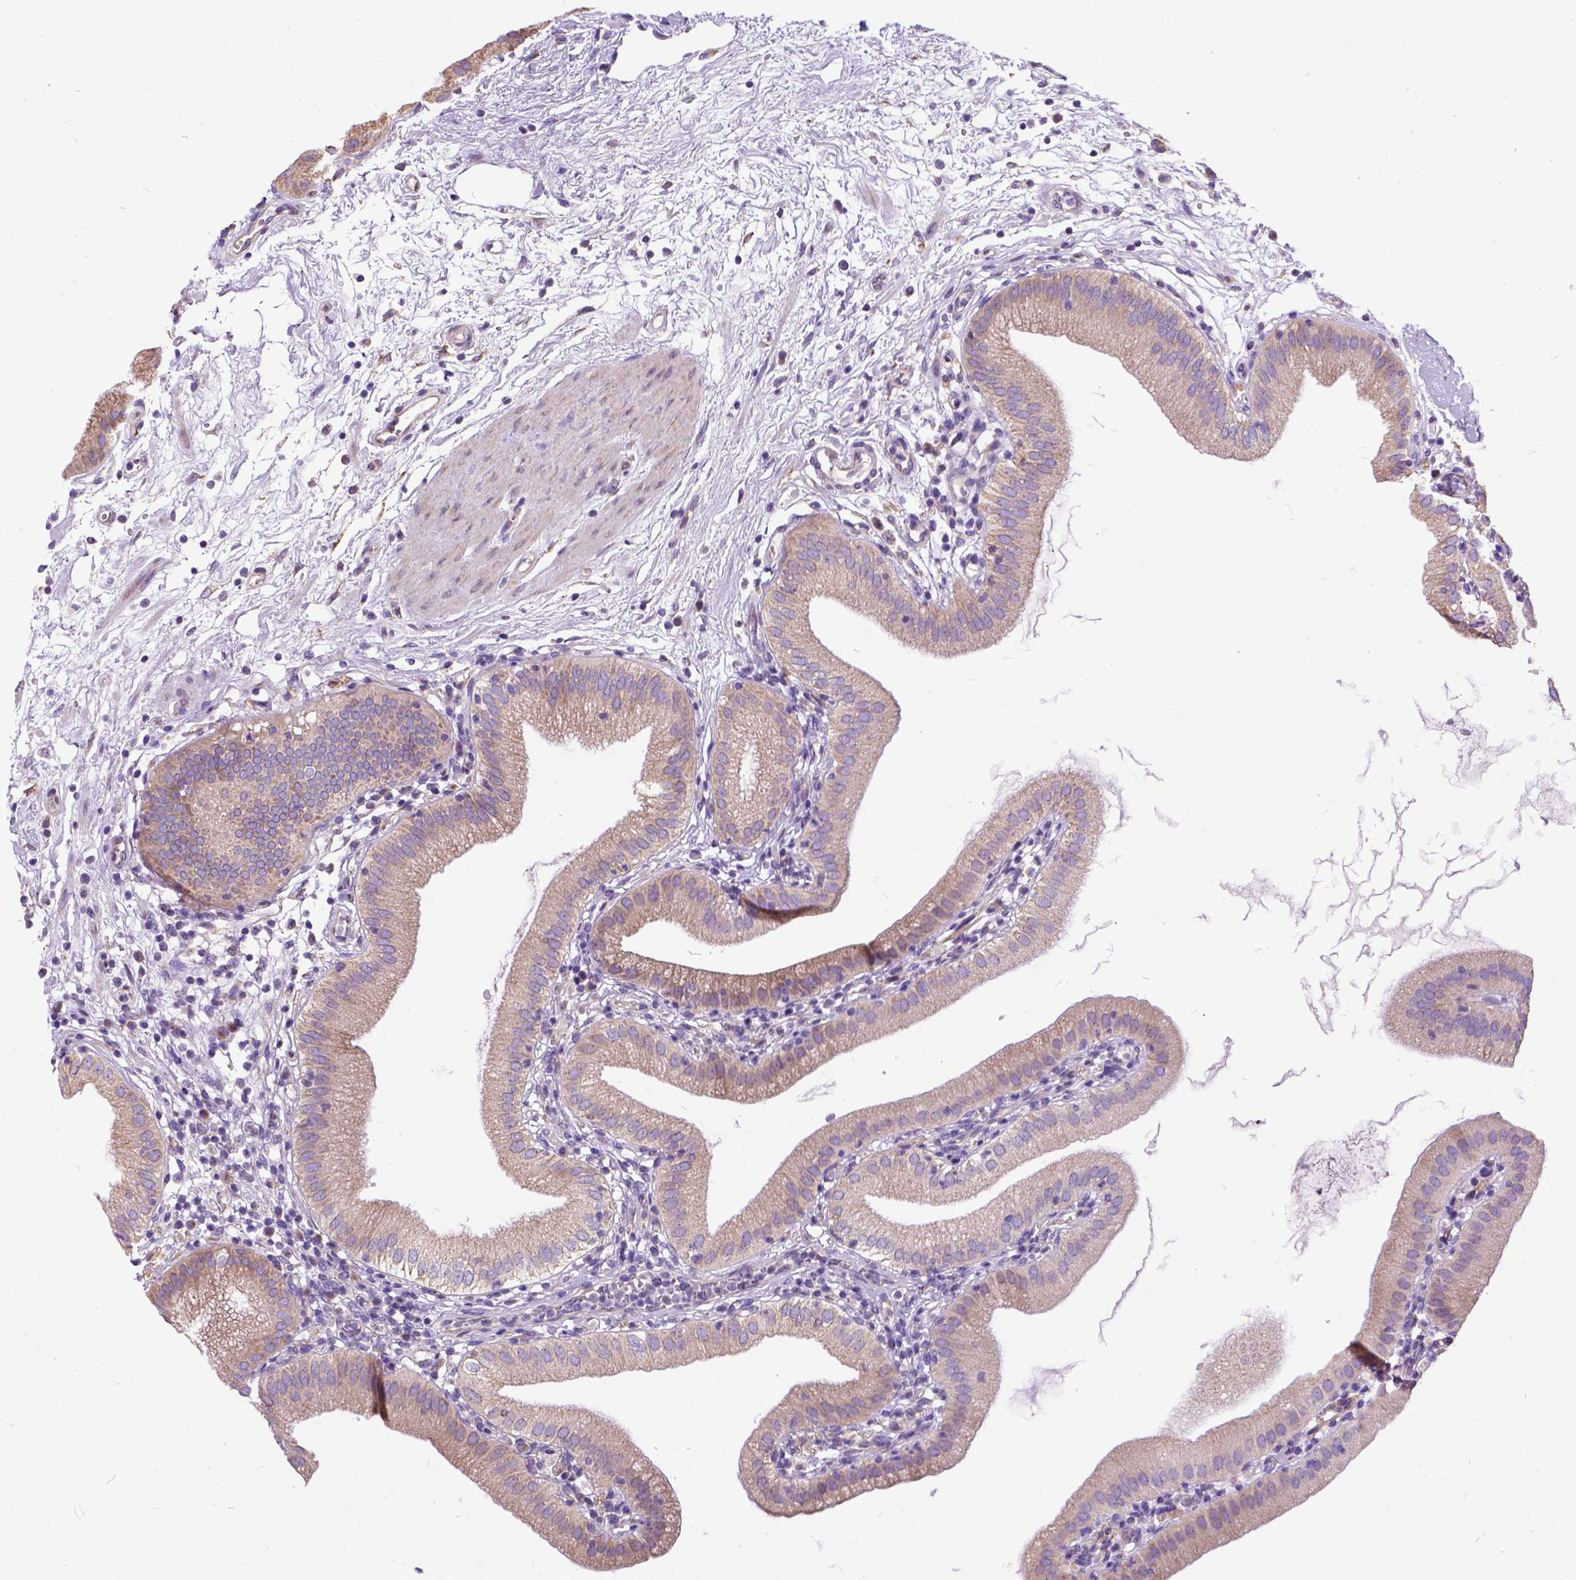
{"staining": {"intensity": "weak", "quantity": "25%-75%", "location": "cytoplasmic/membranous"}, "tissue": "gallbladder", "cell_type": "Glandular cells", "image_type": "normal", "snomed": [{"axis": "morphology", "description": "Normal tissue, NOS"}, {"axis": "topography", "description": "Gallbladder"}], "caption": "Glandular cells demonstrate low levels of weak cytoplasmic/membranous expression in approximately 25%-75% of cells in benign human gallbladder.", "gene": "CFAP54", "patient": {"sex": "female", "age": 65}}